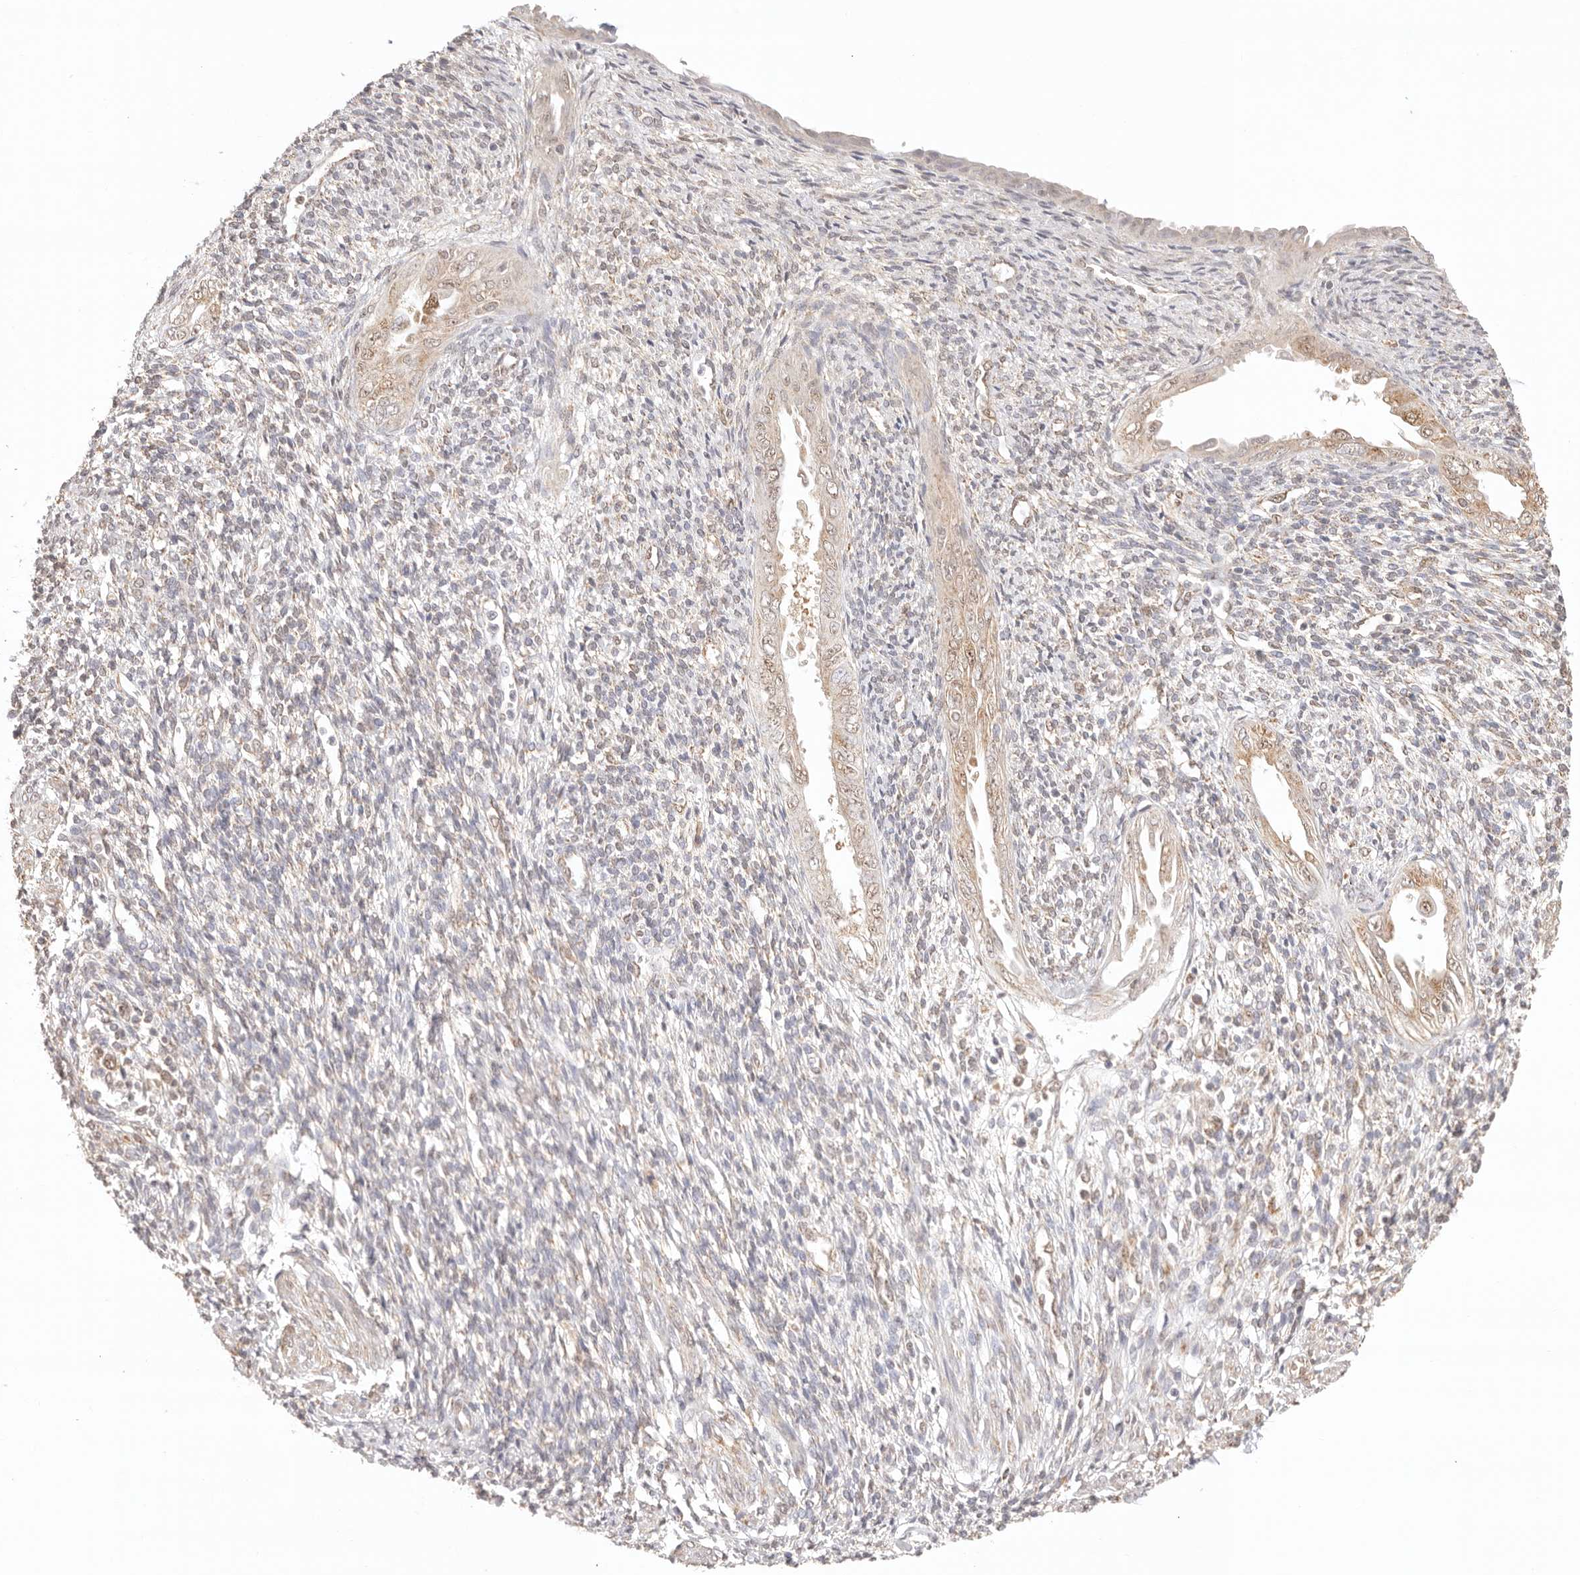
{"staining": {"intensity": "weak", "quantity": "<25%", "location": "nuclear"}, "tissue": "endometrium", "cell_type": "Cells in endometrial stroma", "image_type": "normal", "snomed": [{"axis": "morphology", "description": "Normal tissue, NOS"}, {"axis": "topography", "description": "Endometrium"}], "caption": "This image is of unremarkable endometrium stained with immunohistochemistry (IHC) to label a protein in brown with the nuclei are counter-stained blue. There is no positivity in cells in endometrial stroma. The staining was performed using DAB to visualize the protein expression in brown, while the nuclei were stained in blue with hematoxylin (Magnification: 20x).", "gene": "IL1R2", "patient": {"sex": "female", "age": 66}}